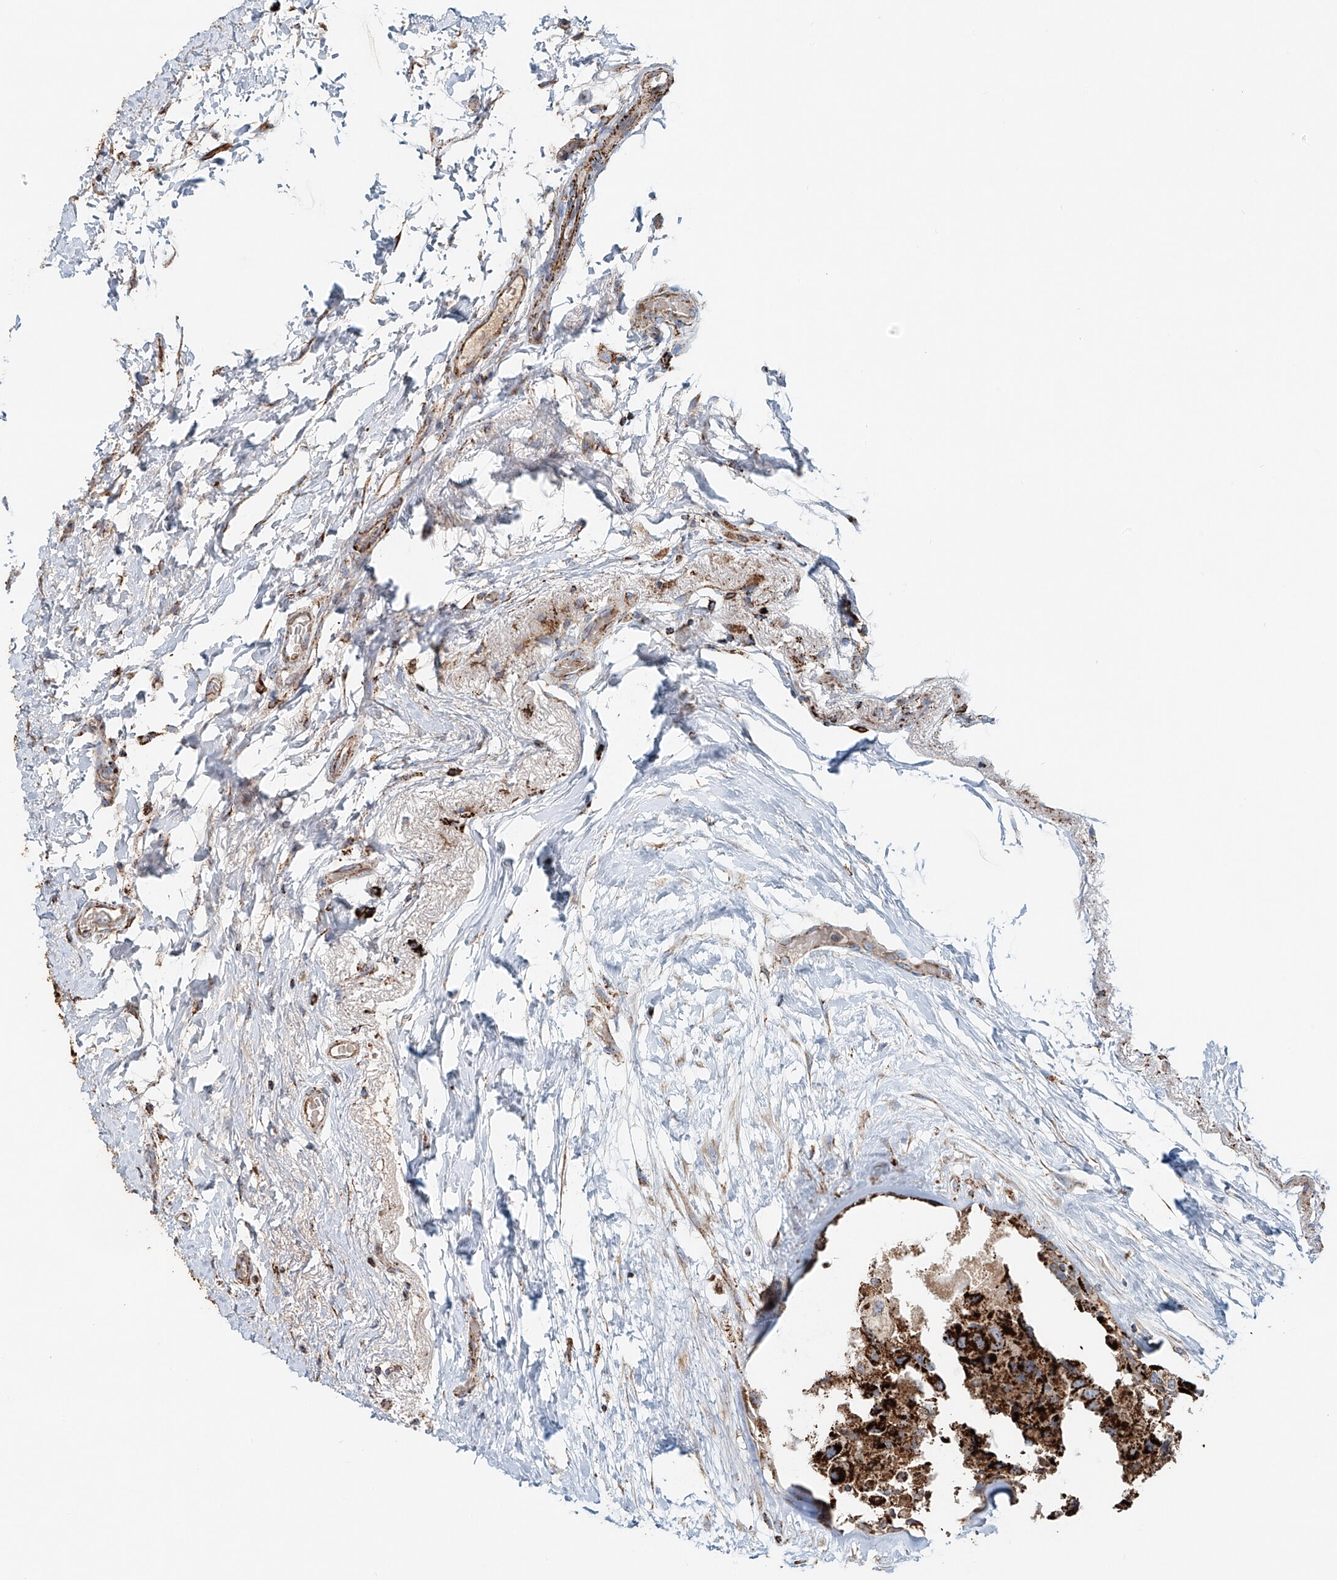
{"staining": {"intensity": "strong", "quantity": ">75%", "location": "cytoplasmic/membranous"}, "tissue": "breast cancer", "cell_type": "Tumor cells", "image_type": "cancer", "snomed": [{"axis": "morphology", "description": "Duct carcinoma"}, {"axis": "topography", "description": "Breast"}], "caption": "DAB (3,3'-diaminobenzidine) immunohistochemical staining of human intraductal carcinoma (breast) reveals strong cytoplasmic/membranous protein expression in about >75% of tumor cells.", "gene": "CARD10", "patient": {"sex": "female", "age": 62}}